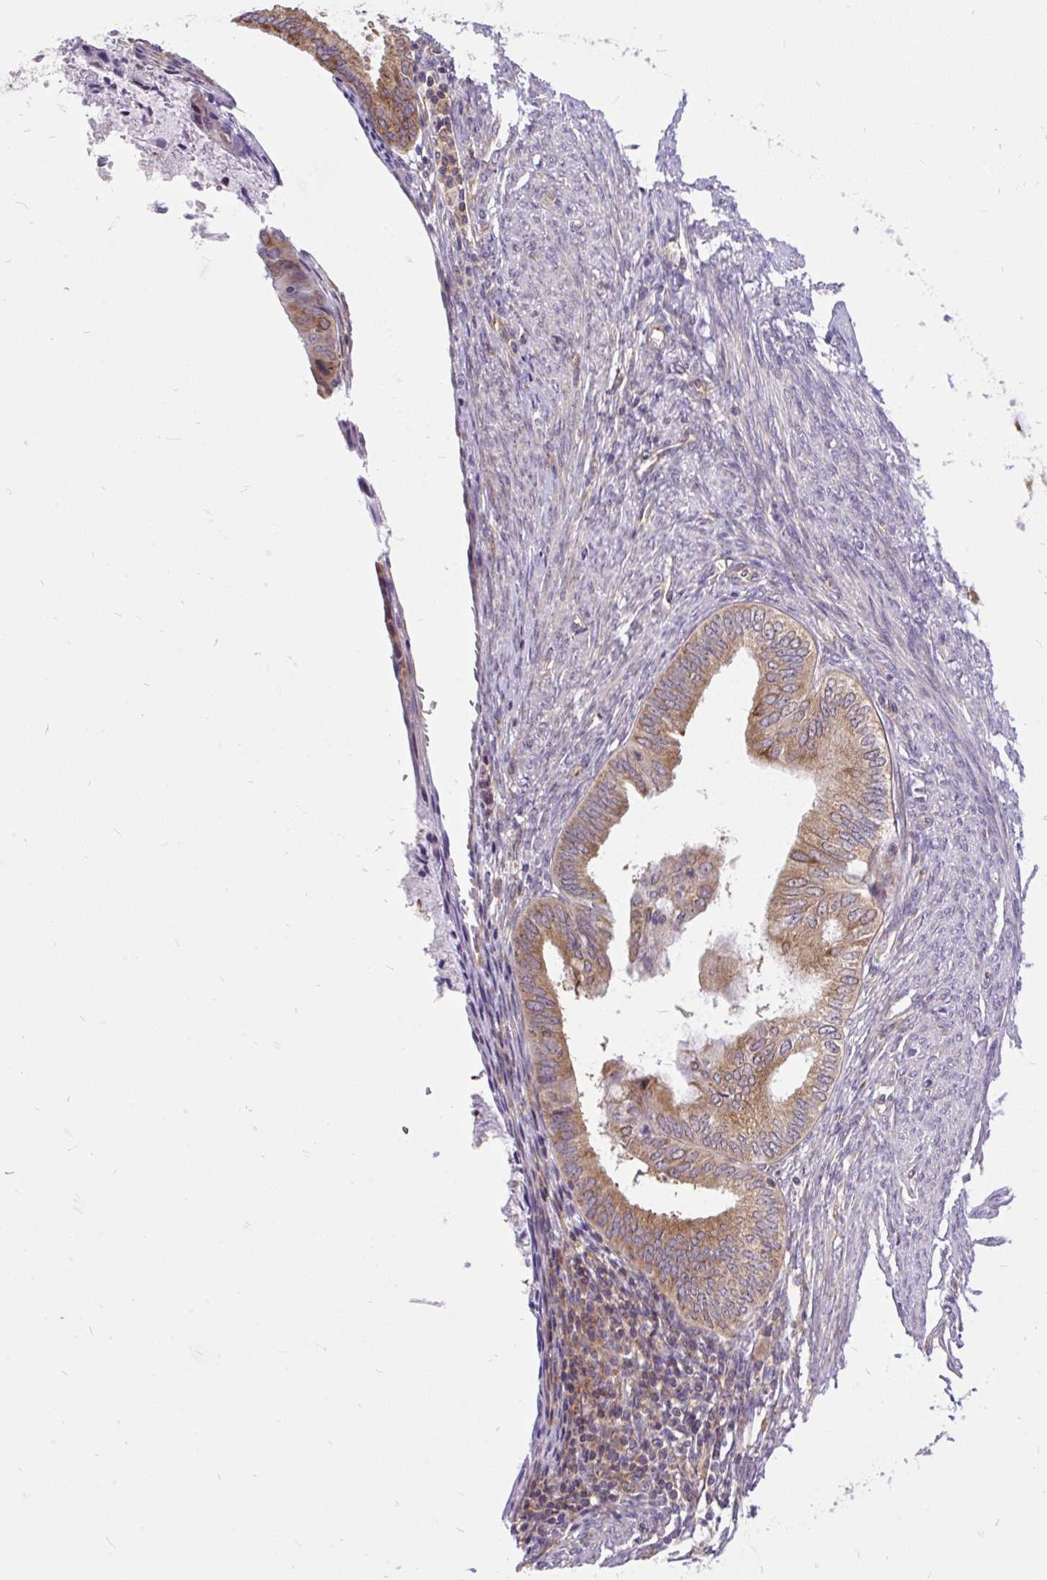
{"staining": {"intensity": "moderate", "quantity": ">75%", "location": "cytoplasmic/membranous"}, "tissue": "endometrial cancer", "cell_type": "Tumor cells", "image_type": "cancer", "snomed": [{"axis": "morphology", "description": "Adenocarcinoma, NOS"}, {"axis": "topography", "description": "Endometrium"}], "caption": "Immunohistochemical staining of endometrial cancer displays moderate cytoplasmic/membranous protein expression in approximately >75% of tumor cells. The protein is stained brown, and the nuclei are stained in blue (DAB IHC with brightfield microscopy, high magnification).", "gene": "TRIM17", "patient": {"sex": "female", "age": 86}}